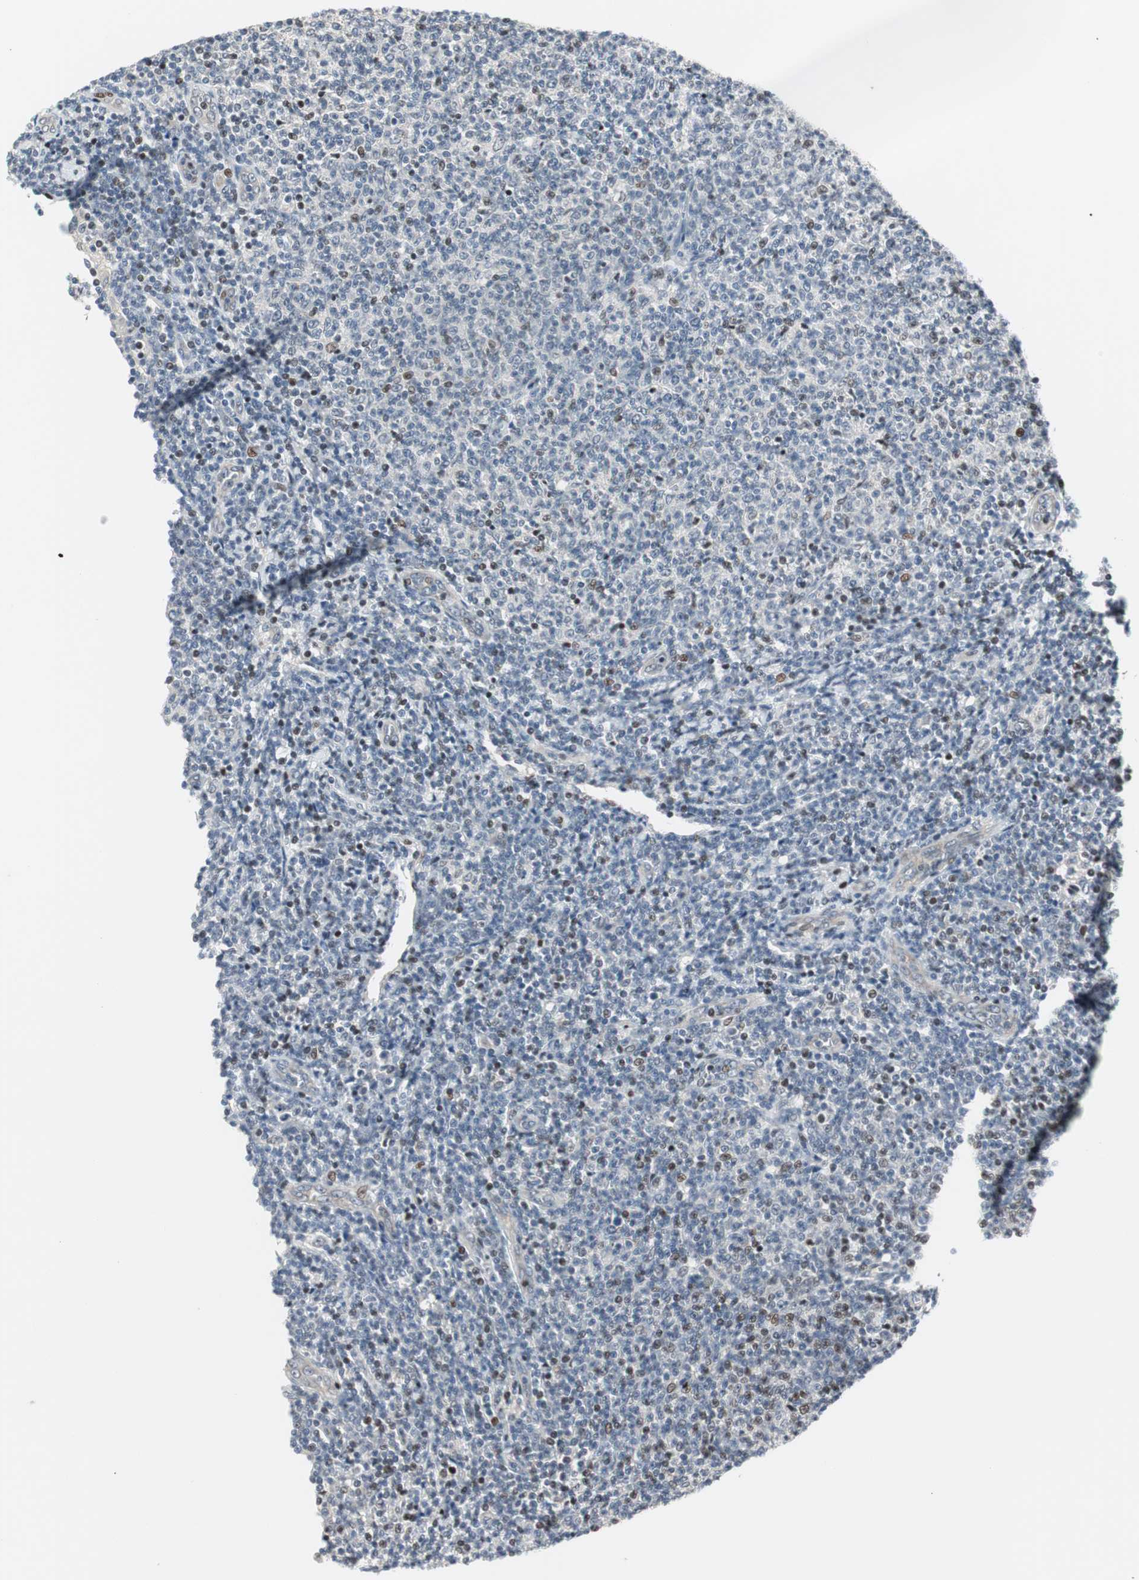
{"staining": {"intensity": "moderate", "quantity": "<25%", "location": "nuclear"}, "tissue": "lymphoma", "cell_type": "Tumor cells", "image_type": "cancer", "snomed": [{"axis": "morphology", "description": "Malignant lymphoma, non-Hodgkin's type, Low grade"}, {"axis": "topography", "description": "Lymph node"}], "caption": "Moderate nuclear positivity for a protein is seen in about <25% of tumor cells of lymphoma using IHC.", "gene": "RAD1", "patient": {"sex": "male", "age": 66}}